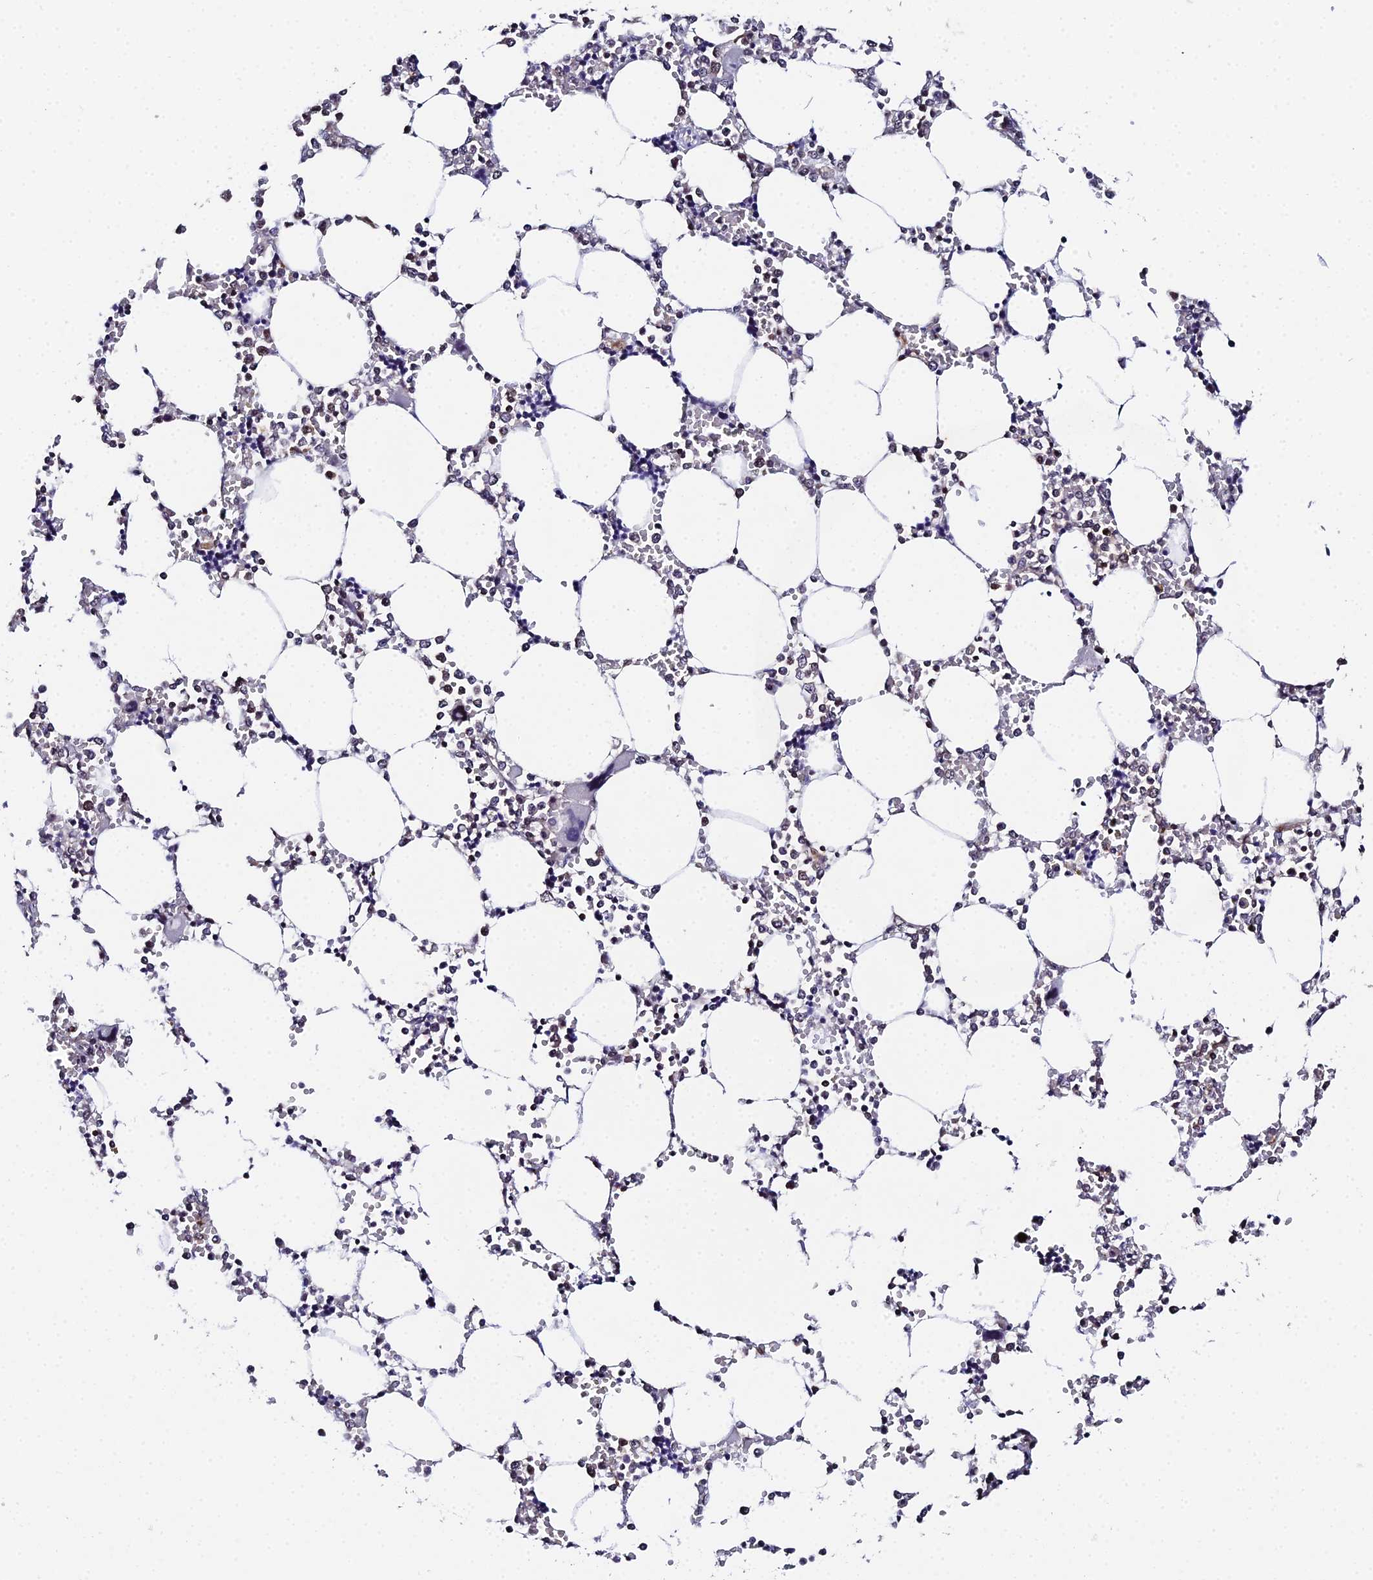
{"staining": {"intensity": "moderate", "quantity": "<25%", "location": "nuclear"}, "tissue": "bone marrow", "cell_type": "Hematopoietic cells", "image_type": "normal", "snomed": [{"axis": "morphology", "description": "Normal tissue, NOS"}, {"axis": "topography", "description": "Bone marrow"}], "caption": "Bone marrow was stained to show a protein in brown. There is low levels of moderate nuclear staining in approximately <25% of hematopoietic cells. (DAB = brown stain, brightfield microscopy at high magnification).", "gene": "MAGOHB", "patient": {"sex": "male", "age": 64}}